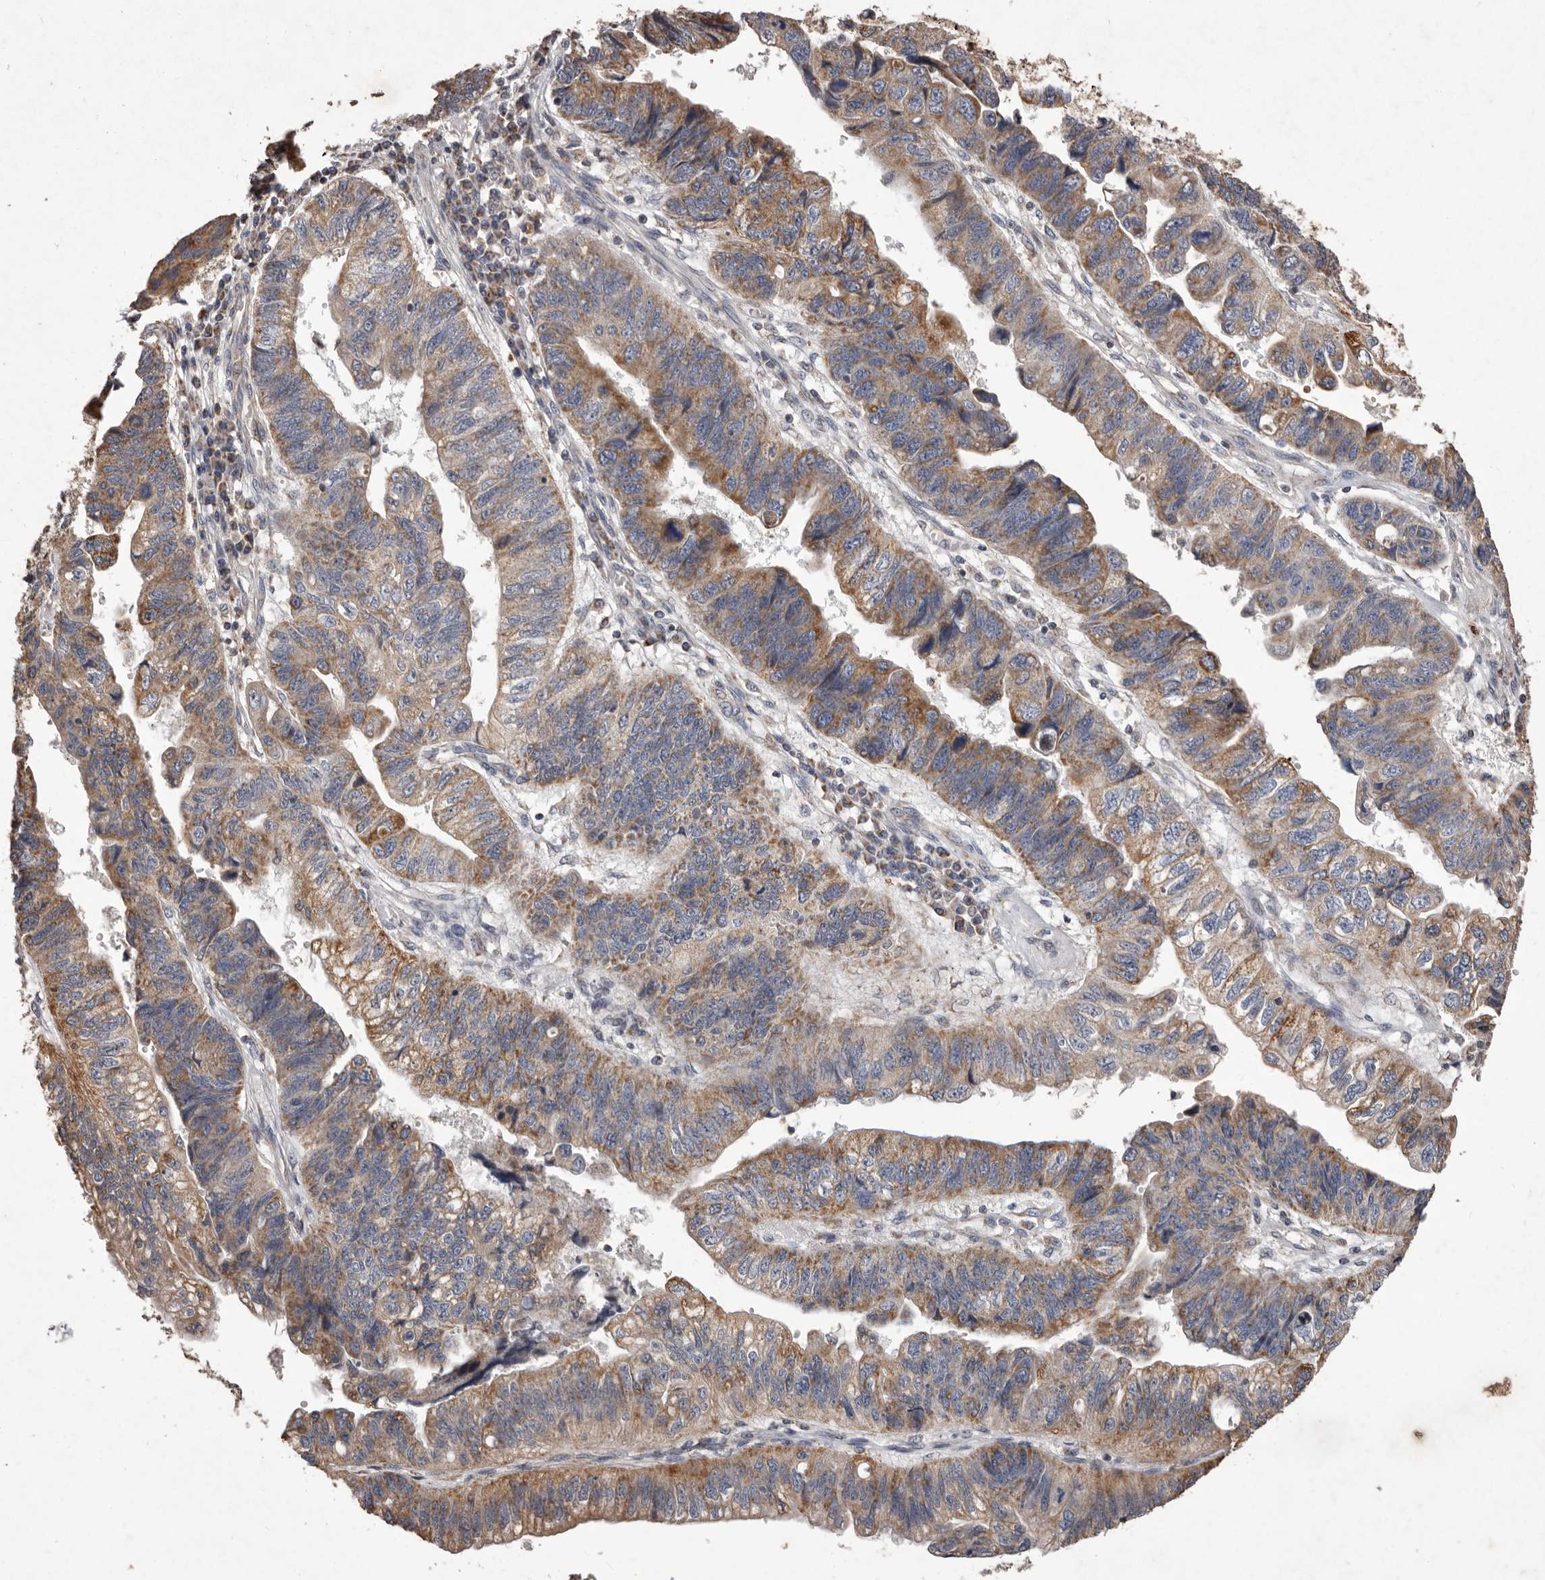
{"staining": {"intensity": "moderate", "quantity": ">75%", "location": "cytoplasmic/membranous"}, "tissue": "stomach cancer", "cell_type": "Tumor cells", "image_type": "cancer", "snomed": [{"axis": "morphology", "description": "Adenocarcinoma, NOS"}, {"axis": "topography", "description": "Stomach"}], "caption": "Stomach cancer (adenocarcinoma) was stained to show a protein in brown. There is medium levels of moderate cytoplasmic/membranous expression in about >75% of tumor cells.", "gene": "CXCL14", "patient": {"sex": "male", "age": 59}}